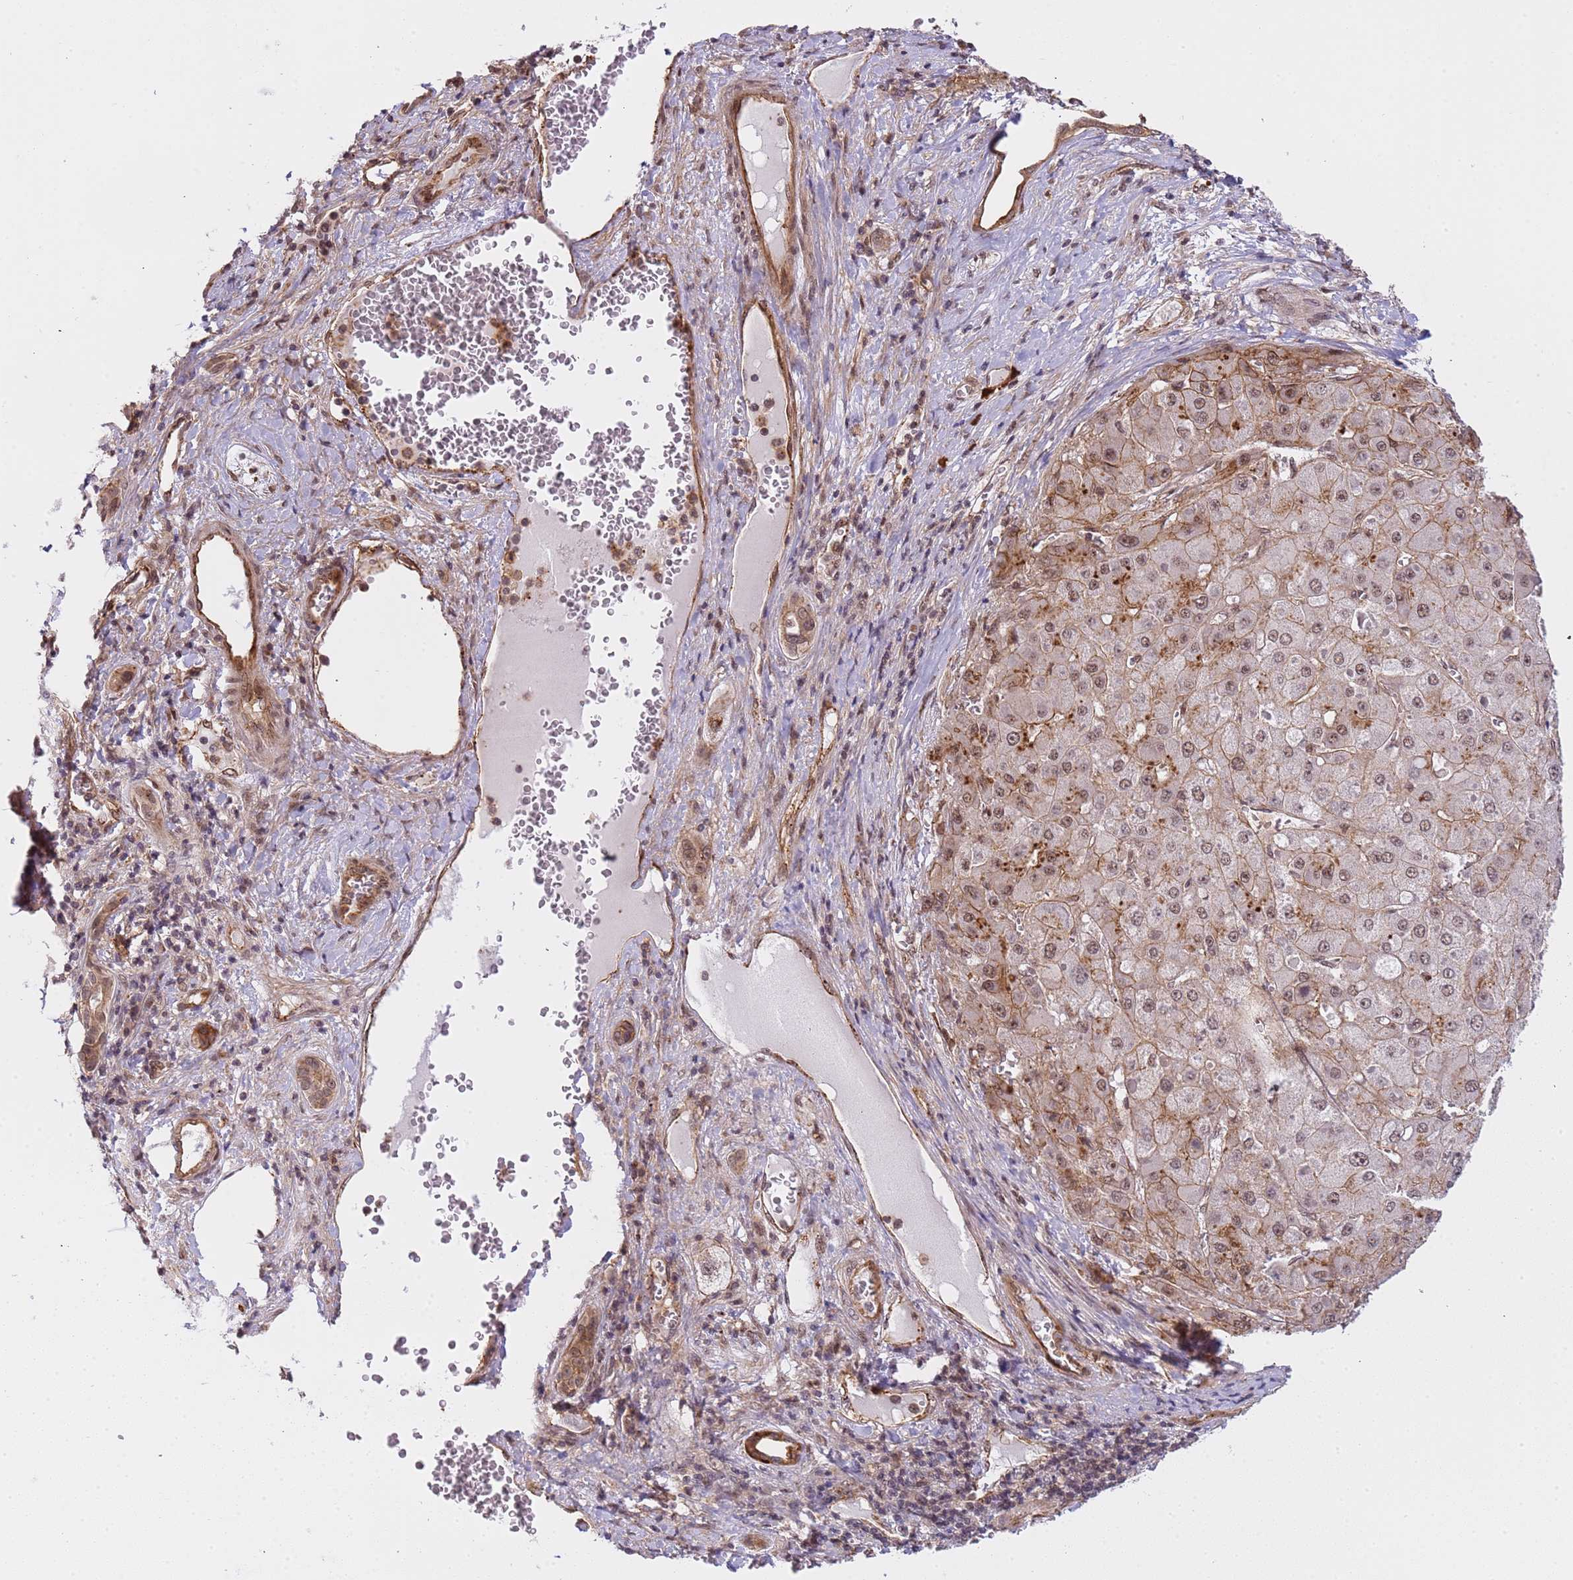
{"staining": {"intensity": "moderate", "quantity": ">75%", "location": "cytoplasmic/membranous,nuclear"}, "tissue": "liver cancer", "cell_type": "Tumor cells", "image_type": "cancer", "snomed": [{"axis": "morphology", "description": "Carcinoma, Hepatocellular, NOS"}, {"axis": "topography", "description": "Liver"}], "caption": "Human hepatocellular carcinoma (liver) stained for a protein (brown) reveals moderate cytoplasmic/membranous and nuclear positive staining in approximately >75% of tumor cells.", "gene": "EMC2", "patient": {"sex": "female", "age": 73}}